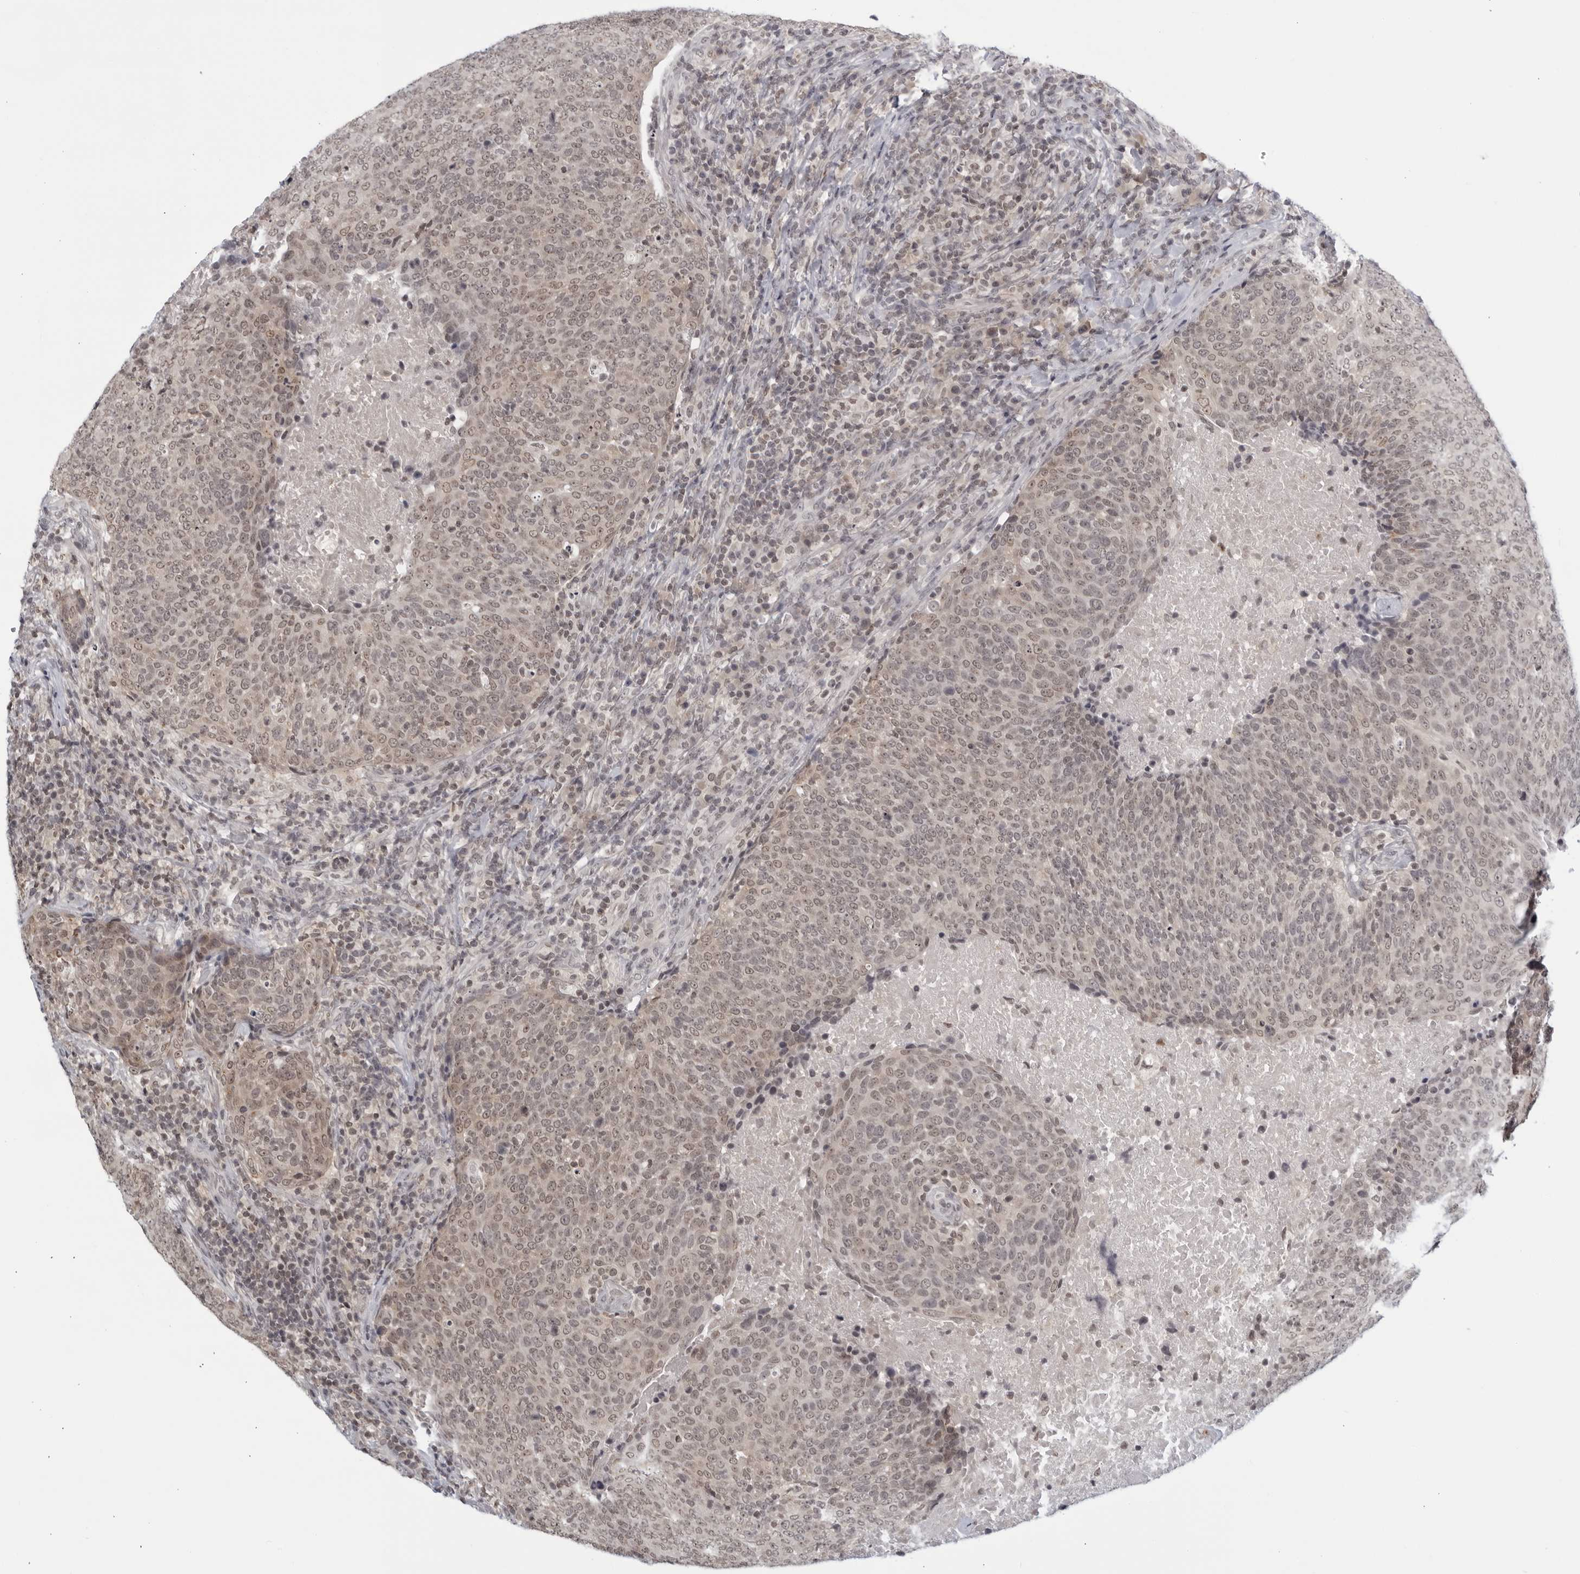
{"staining": {"intensity": "weak", "quantity": ">75%", "location": "nuclear"}, "tissue": "head and neck cancer", "cell_type": "Tumor cells", "image_type": "cancer", "snomed": [{"axis": "morphology", "description": "Squamous cell carcinoma, NOS"}, {"axis": "morphology", "description": "Squamous cell carcinoma, metastatic, NOS"}, {"axis": "topography", "description": "Lymph node"}, {"axis": "topography", "description": "Head-Neck"}], "caption": "Immunohistochemistry (IHC) photomicrograph of head and neck cancer stained for a protein (brown), which demonstrates low levels of weak nuclear staining in about >75% of tumor cells.", "gene": "CC2D1B", "patient": {"sex": "male", "age": 62}}